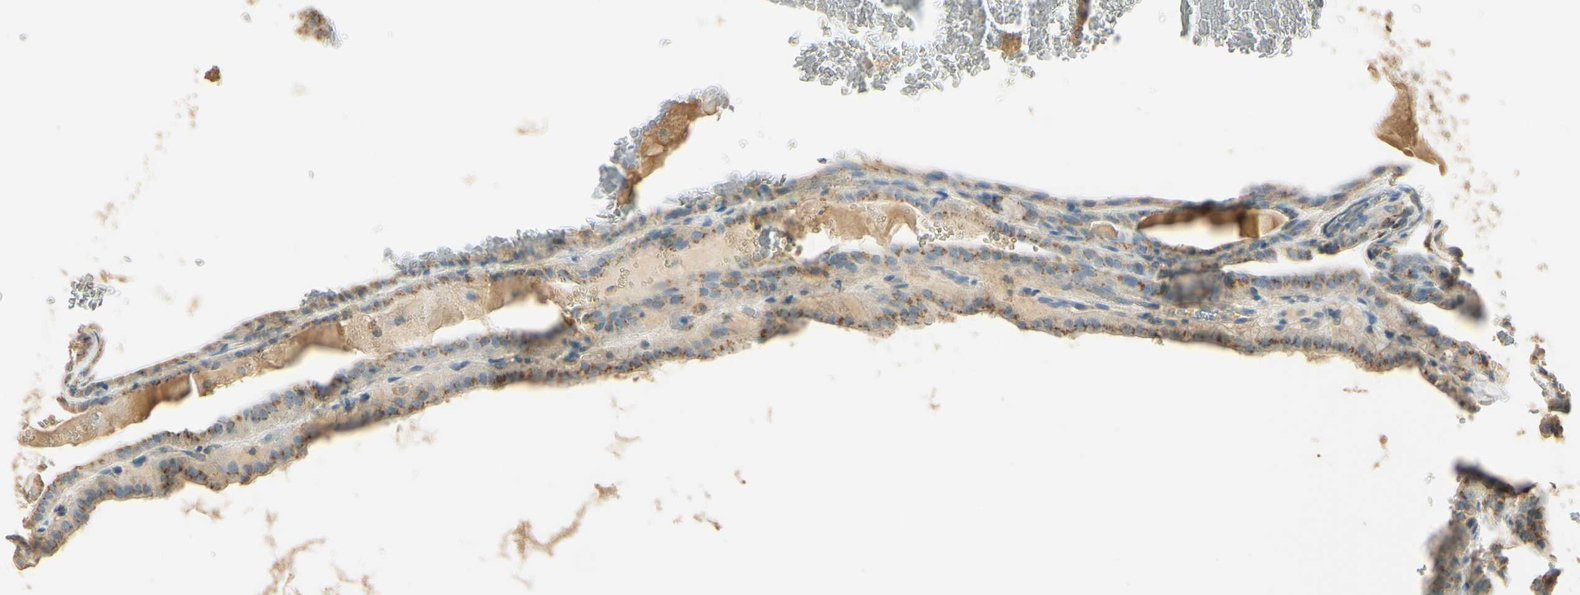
{"staining": {"intensity": "weak", "quantity": ">75%", "location": "cytoplasmic/membranous"}, "tissue": "thyroid cancer", "cell_type": "Tumor cells", "image_type": "cancer", "snomed": [{"axis": "morphology", "description": "Papillary adenocarcinoma, NOS"}, {"axis": "topography", "description": "Thyroid gland"}], "caption": "Immunohistochemistry (IHC) micrograph of thyroid cancer stained for a protein (brown), which displays low levels of weak cytoplasmic/membranous expression in approximately >75% of tumor cells.", "gene": "UXS1", "patient": {"sex": "male", "age": 77}}